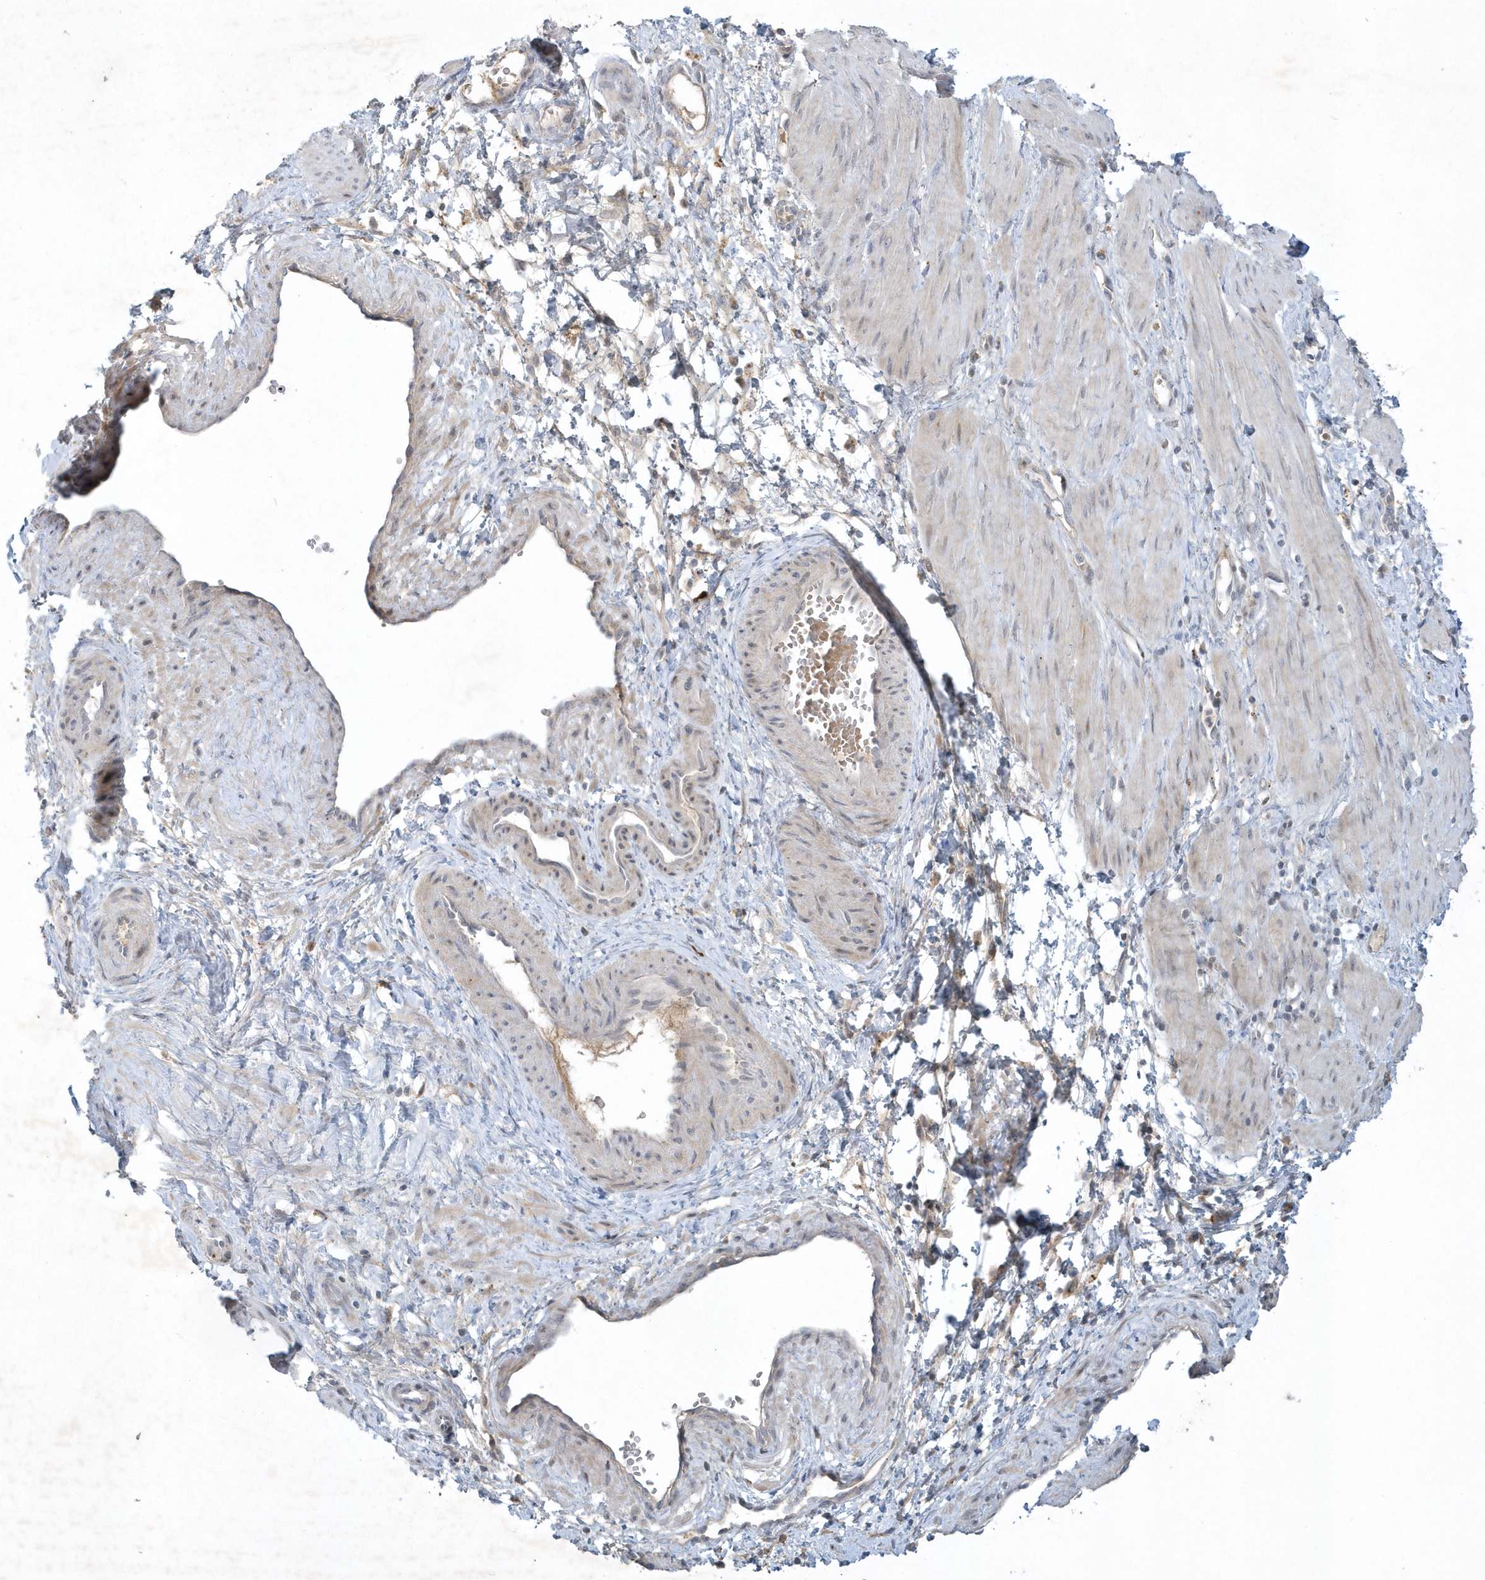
{"staining": {"intensity": "negative", "quantity": "none", "location": "none"}, "tissue": "smooth muscle", "cell_type": "Smooth muscle cells", "image_type": "normal", "snomed": [{"axis": "morphology", "description": "Normal tissue, NOS"}, {"axis": "topography", "description": "Endometrium"}], "caption": "Immunohistochemistry (IHC) photomicrograph of normal smooth muscle: human smooth muscle stained with DAB displays no significant protein positivity in smooth muscle cells.", "gene": "THG1L", "patient": {"sex": "female", "age": 33}}